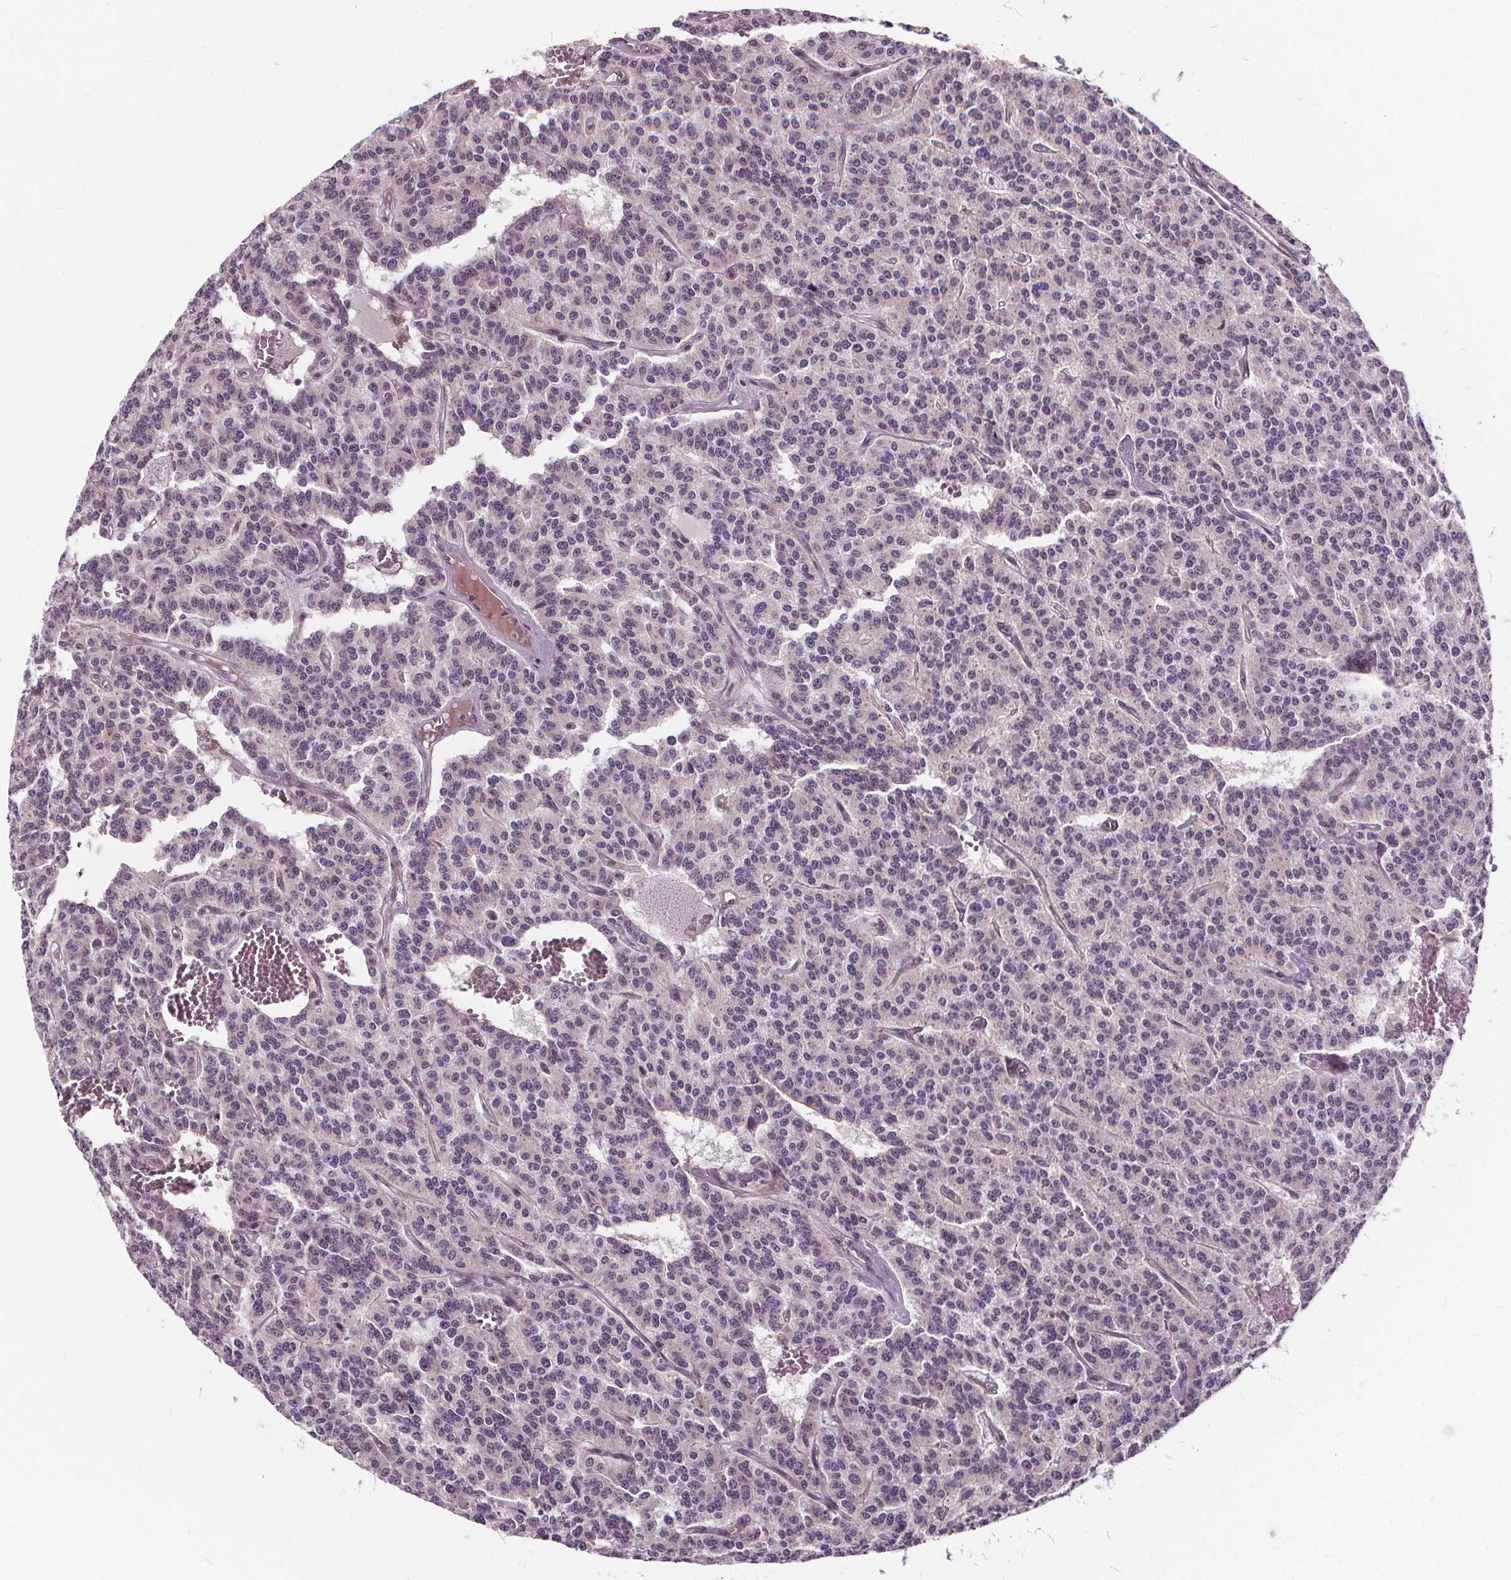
{"staining": {"intensity": "negative", "quantity": "none", "location": "none"}, "tissue": "carcinoid", "cell_type": "Tumor cells", "image_type": "cancer", "snomed": [{"axis": "morphology", "description": "Carcinoid, malignant, NOS"}, {"axis": "topography", "description": "Lung"}], "caption": "The micrograph exhibits no staining of tumor cells in carcinoid (malignant).", "gene": "INPP5E", "patient": {"sex": "female", "age": 71}}